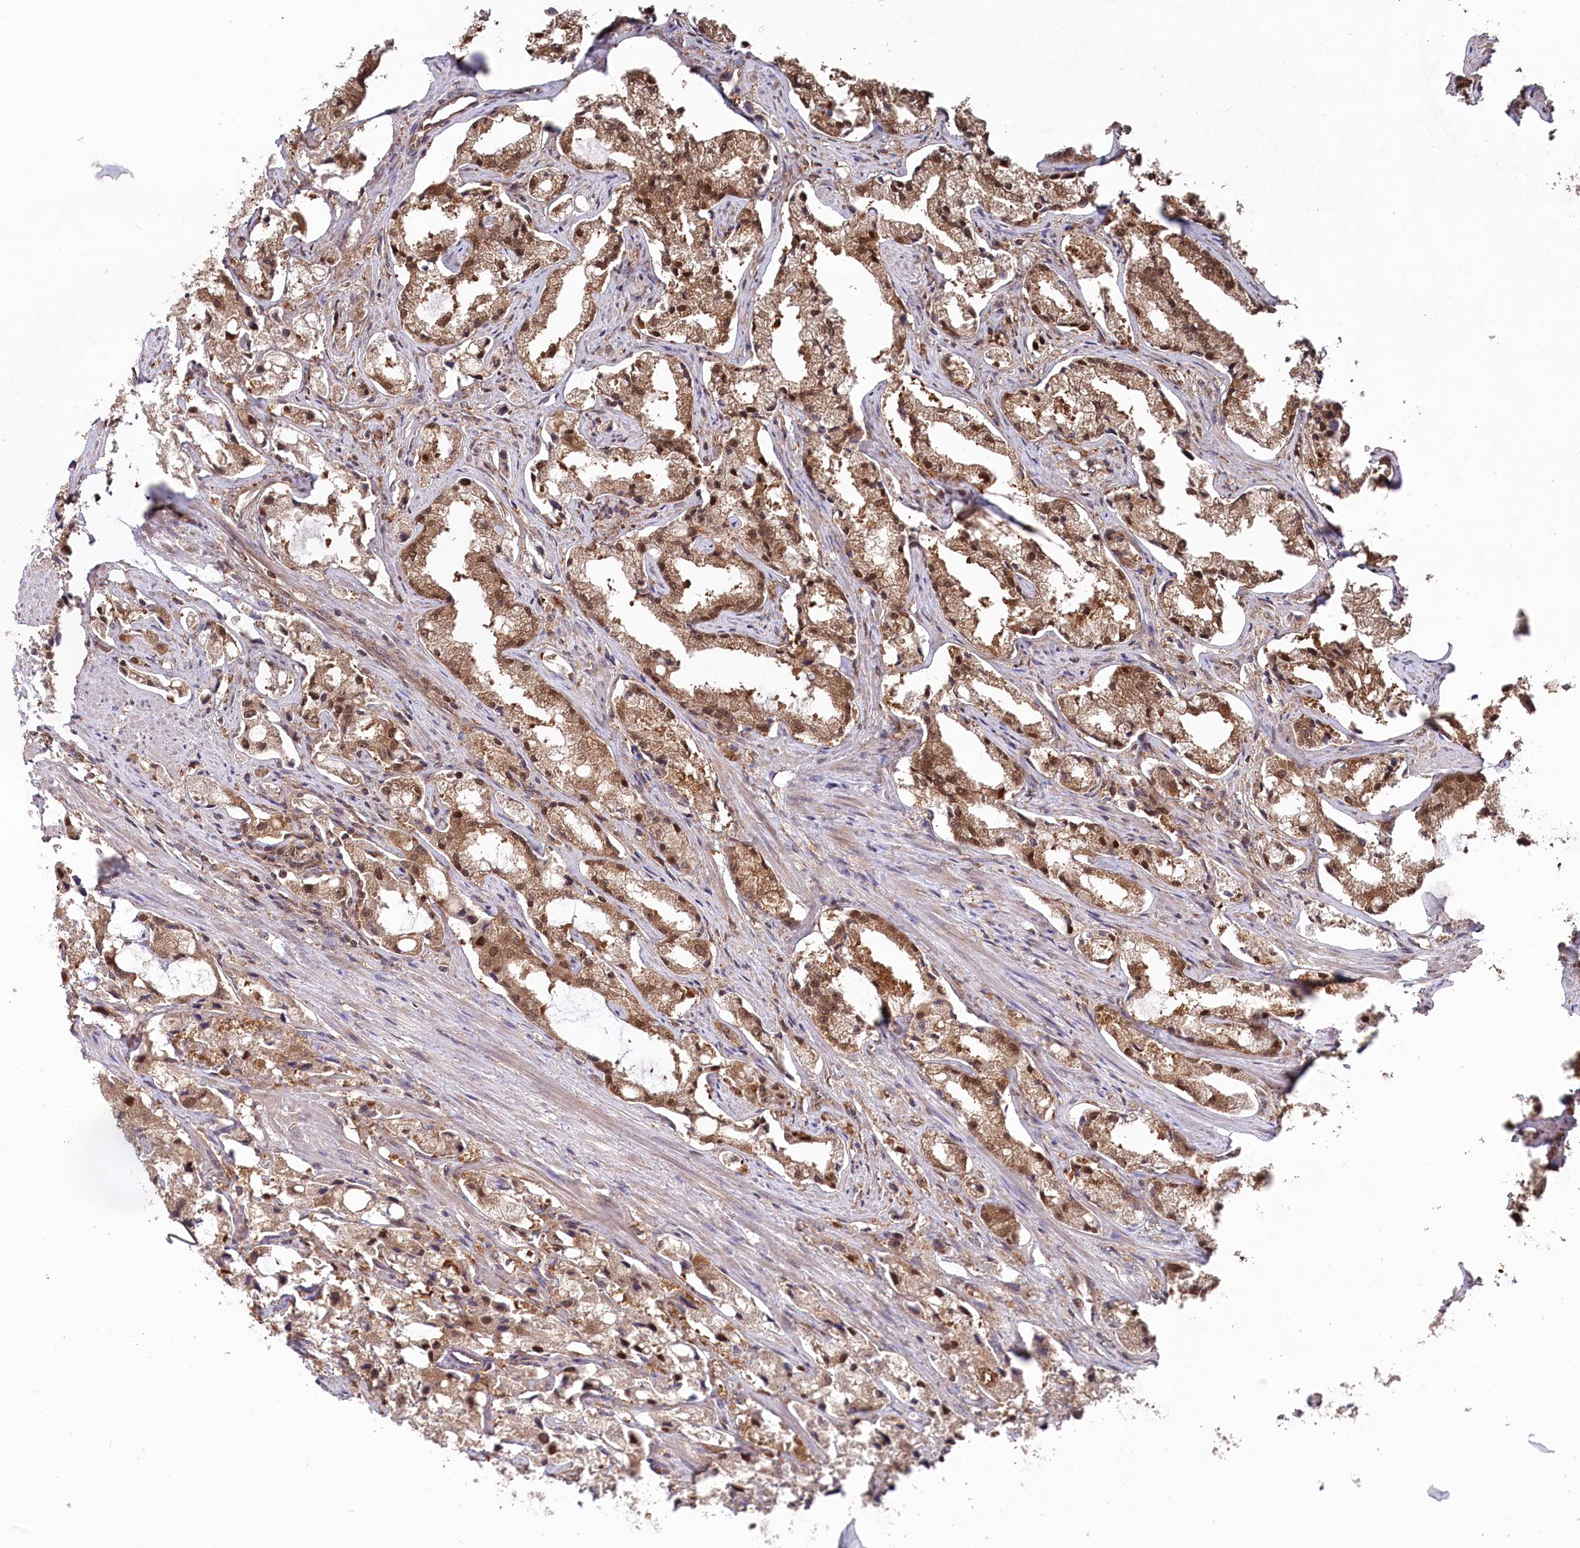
{"staining": {"intensity": "moderate", "quantity": ">75%", "location": "cytoplasmic/membranous,nuclear"}, "tissue": "prostate cancer", "cell_type": "Tumor cells", "image_type": "cancer", "snomed": [{"axis": "morphology", "description": "Adenocarcinoma, High grade"}, {"axis": "topography", "description": "Prostate"}], "caption": "Moderate cytoplasmic/membranous and nuclear staining is appreciated in about >75% of tumor cells in prostate adenocarcinoma (high-grade).", "gene": "PSMA1", "patient": {"sex": "male", "age": 66}}